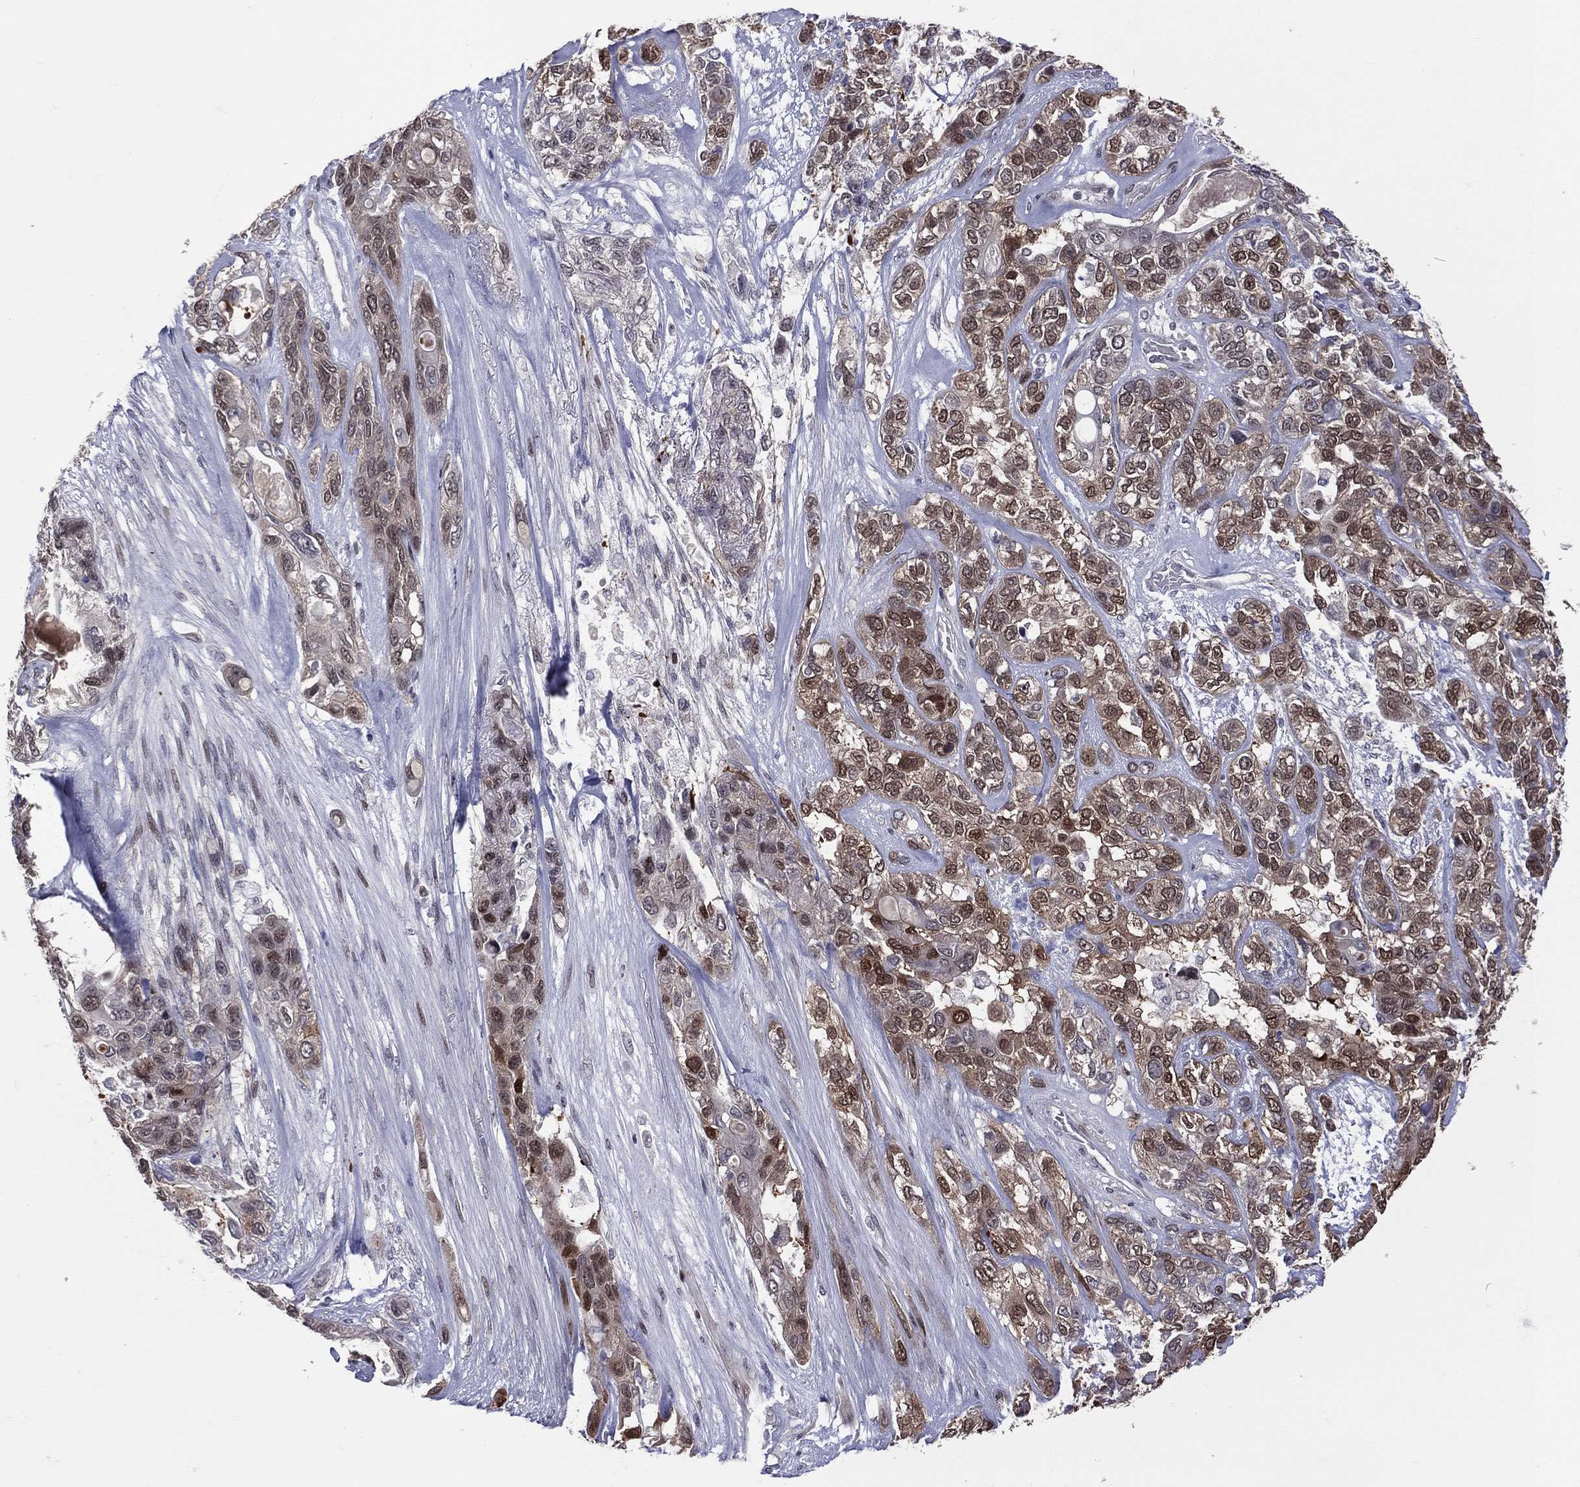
{"staining": {"intensity": "strong", "quantity": "<25%", "location": "nuclear"}, "tissue": "lung cancer", "cell_type": "Tumor cells", "image_type": "cancer", "snomed": [{"axis": "morphology", "description": "Squamous cell carcinoma, NOS"}, {"axis": "topography", "description": "Lung"}], "caption": "A high-resolution image shows IHC staining of lung cancer, which displays strong nuclear positivity in approximately <25% of tumor cells.", "gene": "DBF4B", "patient": {"sex": "female", "age": 70}}